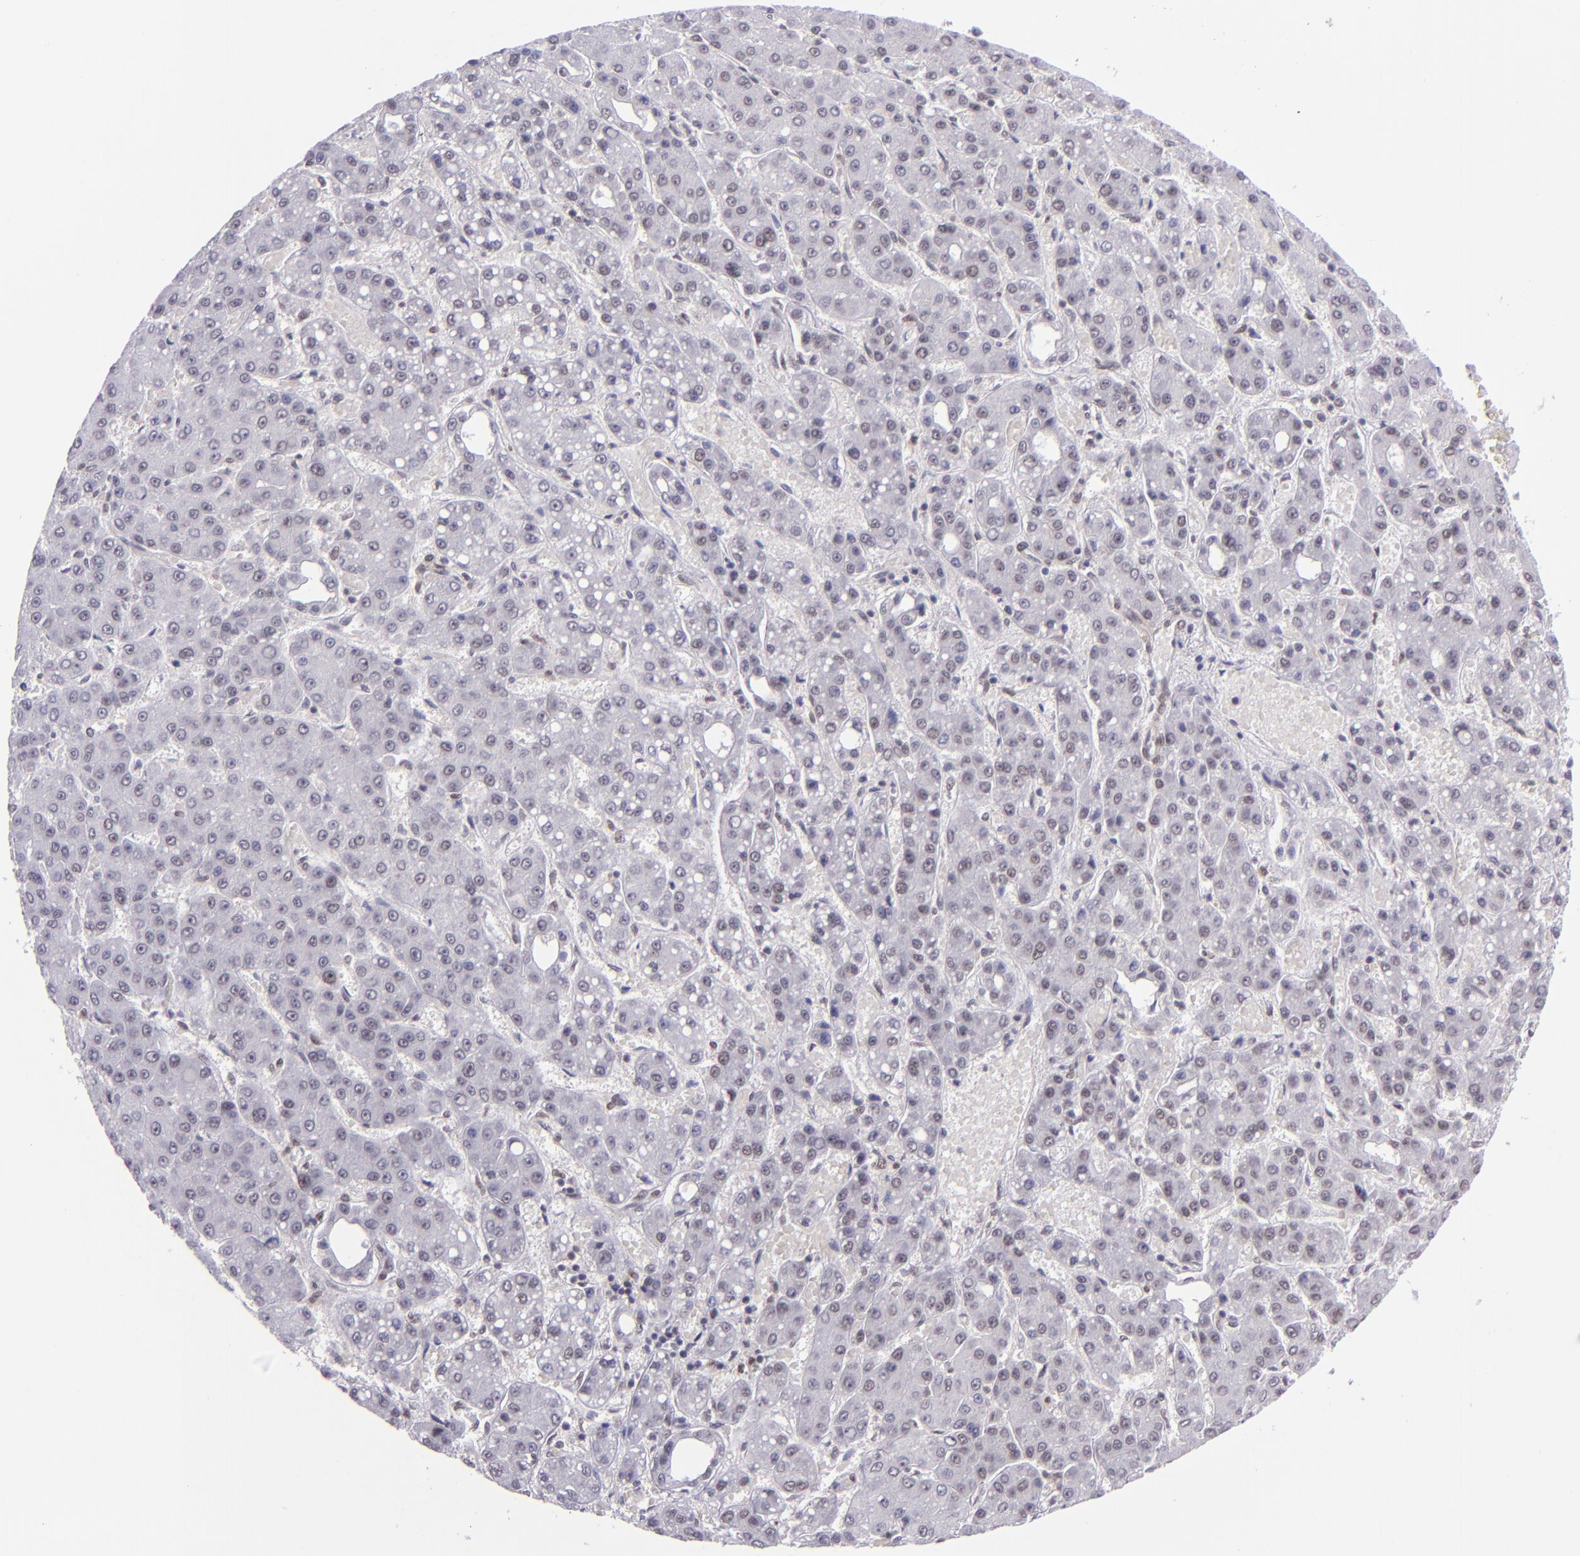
{"staining": {"intensity": "negative", "quantity": "none", "location": "none"}, "tissue": "liver cancer", "cell_type": "Tumor cells", "image_type": "cancer", "snomed": [{"axis": "morphology", "description": "Carcinoma, Hepatocellular, NOS"}, {"axis": "topography", "description": "Liver"}], "caption": "Immunohistochemistry photomicrograph of neoplastic tissue: human liver cancer (hepatocellular carcinoma) stained with DAB (3,3'-diaminobenzidine) exhibits no significant protein positivity in tumor cells.", "gene": "BAG1", "patient": {"sex": "male", "age": 69}}